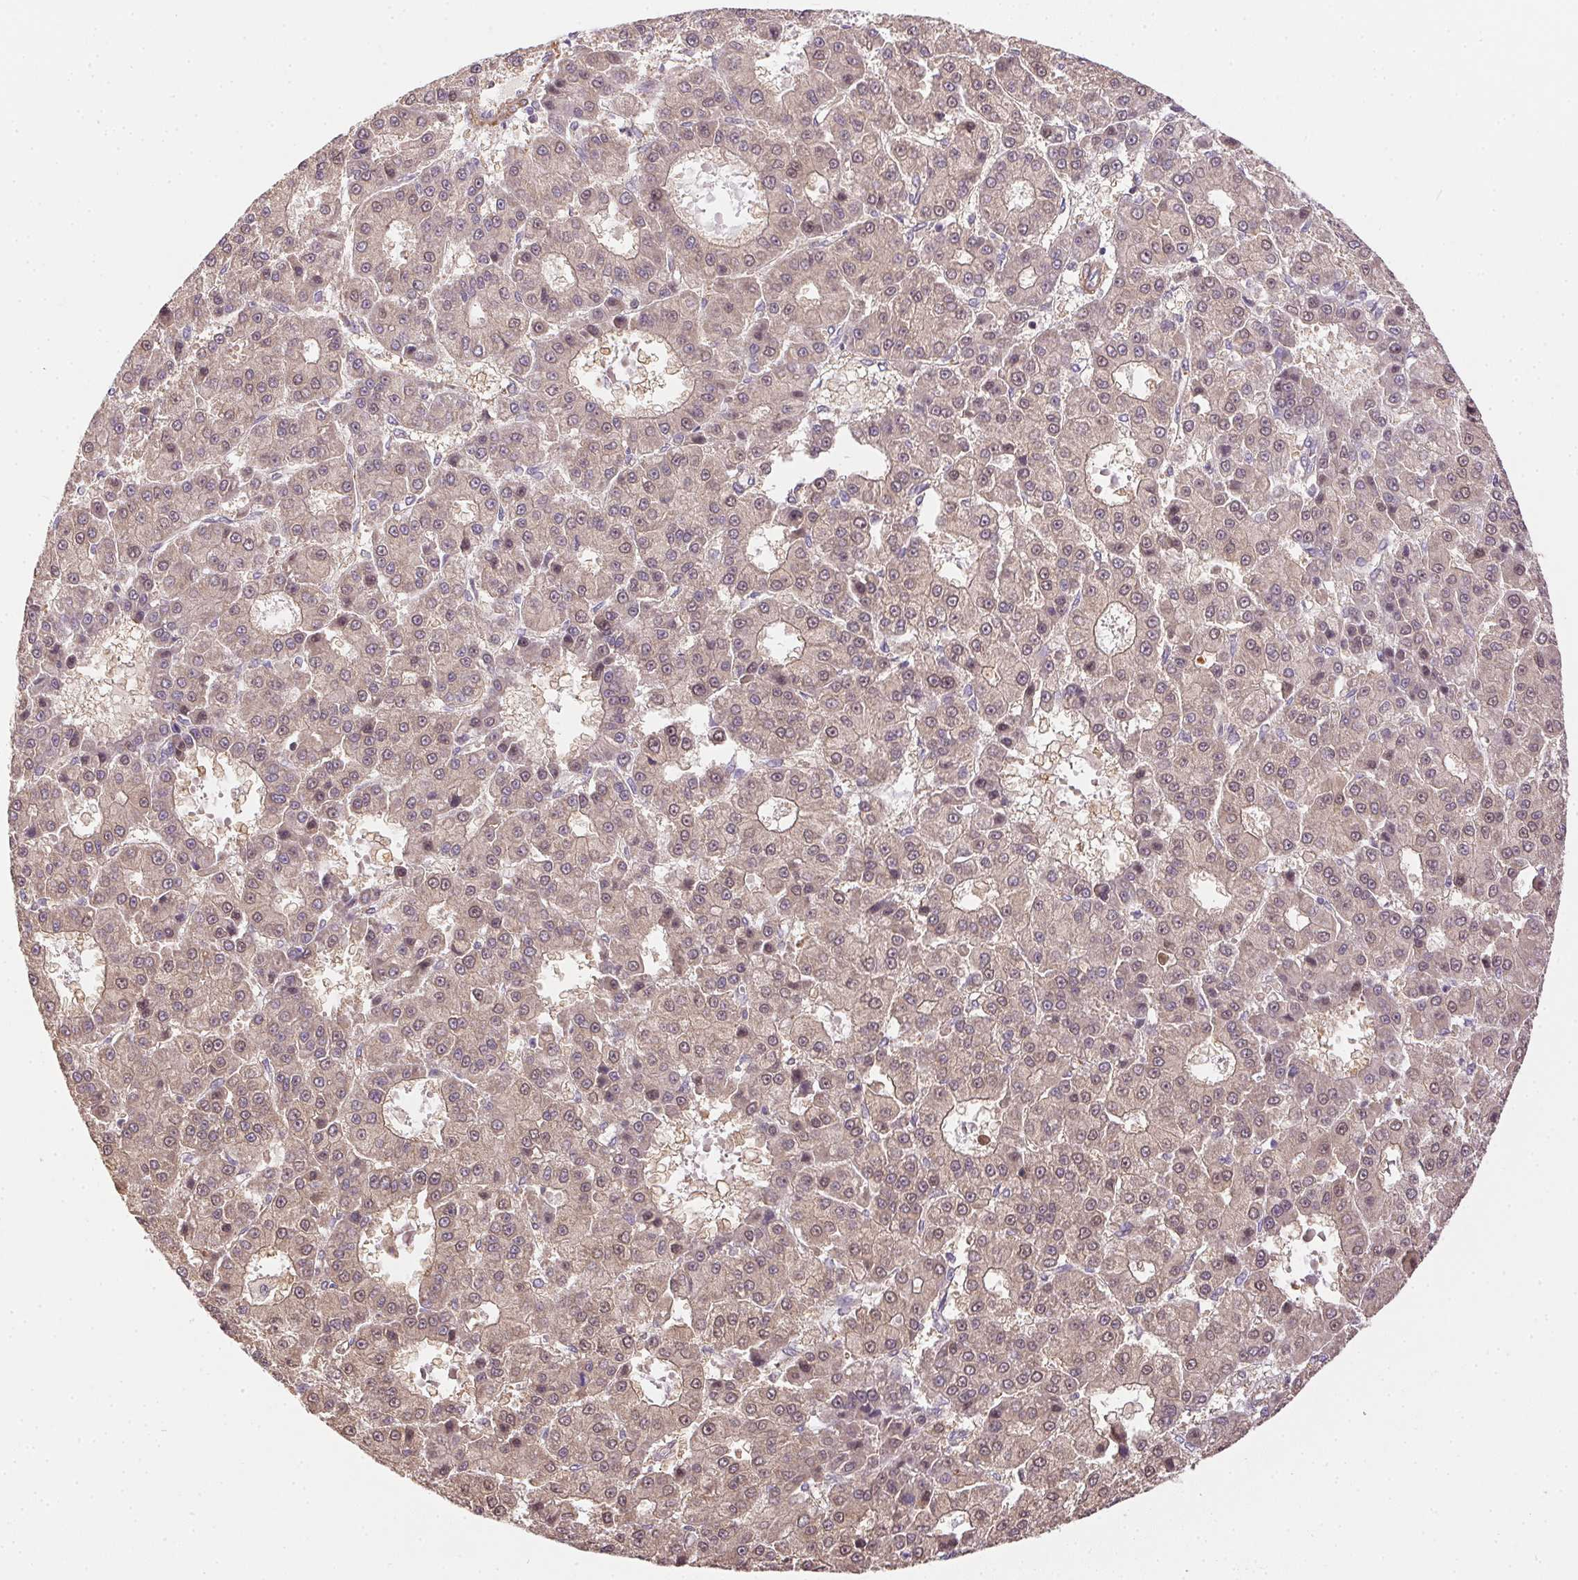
{"staining": {"intensity": "weak", "quantity": "25%-75%", "location": "cytoplasmic/membranous,nuclear"}, "tissue": "liver cancer", "cell_type": "Tumor cells", "image_type": "cancer", "snomed": [{"axis": "morphology", "description": "Carcinoma, Hepatocellular, NOS"}, {"axis": "topography", "description": "Liver"}], "caption": "A micrograph of human hepatocellular carcinoma (liver) stained for a protein exhibits weak cytoplasmic/membranous and nuclear brown staining in tumor cells.", "gene": "REV3L", "patient": {"sex": "male", "age": 70}}